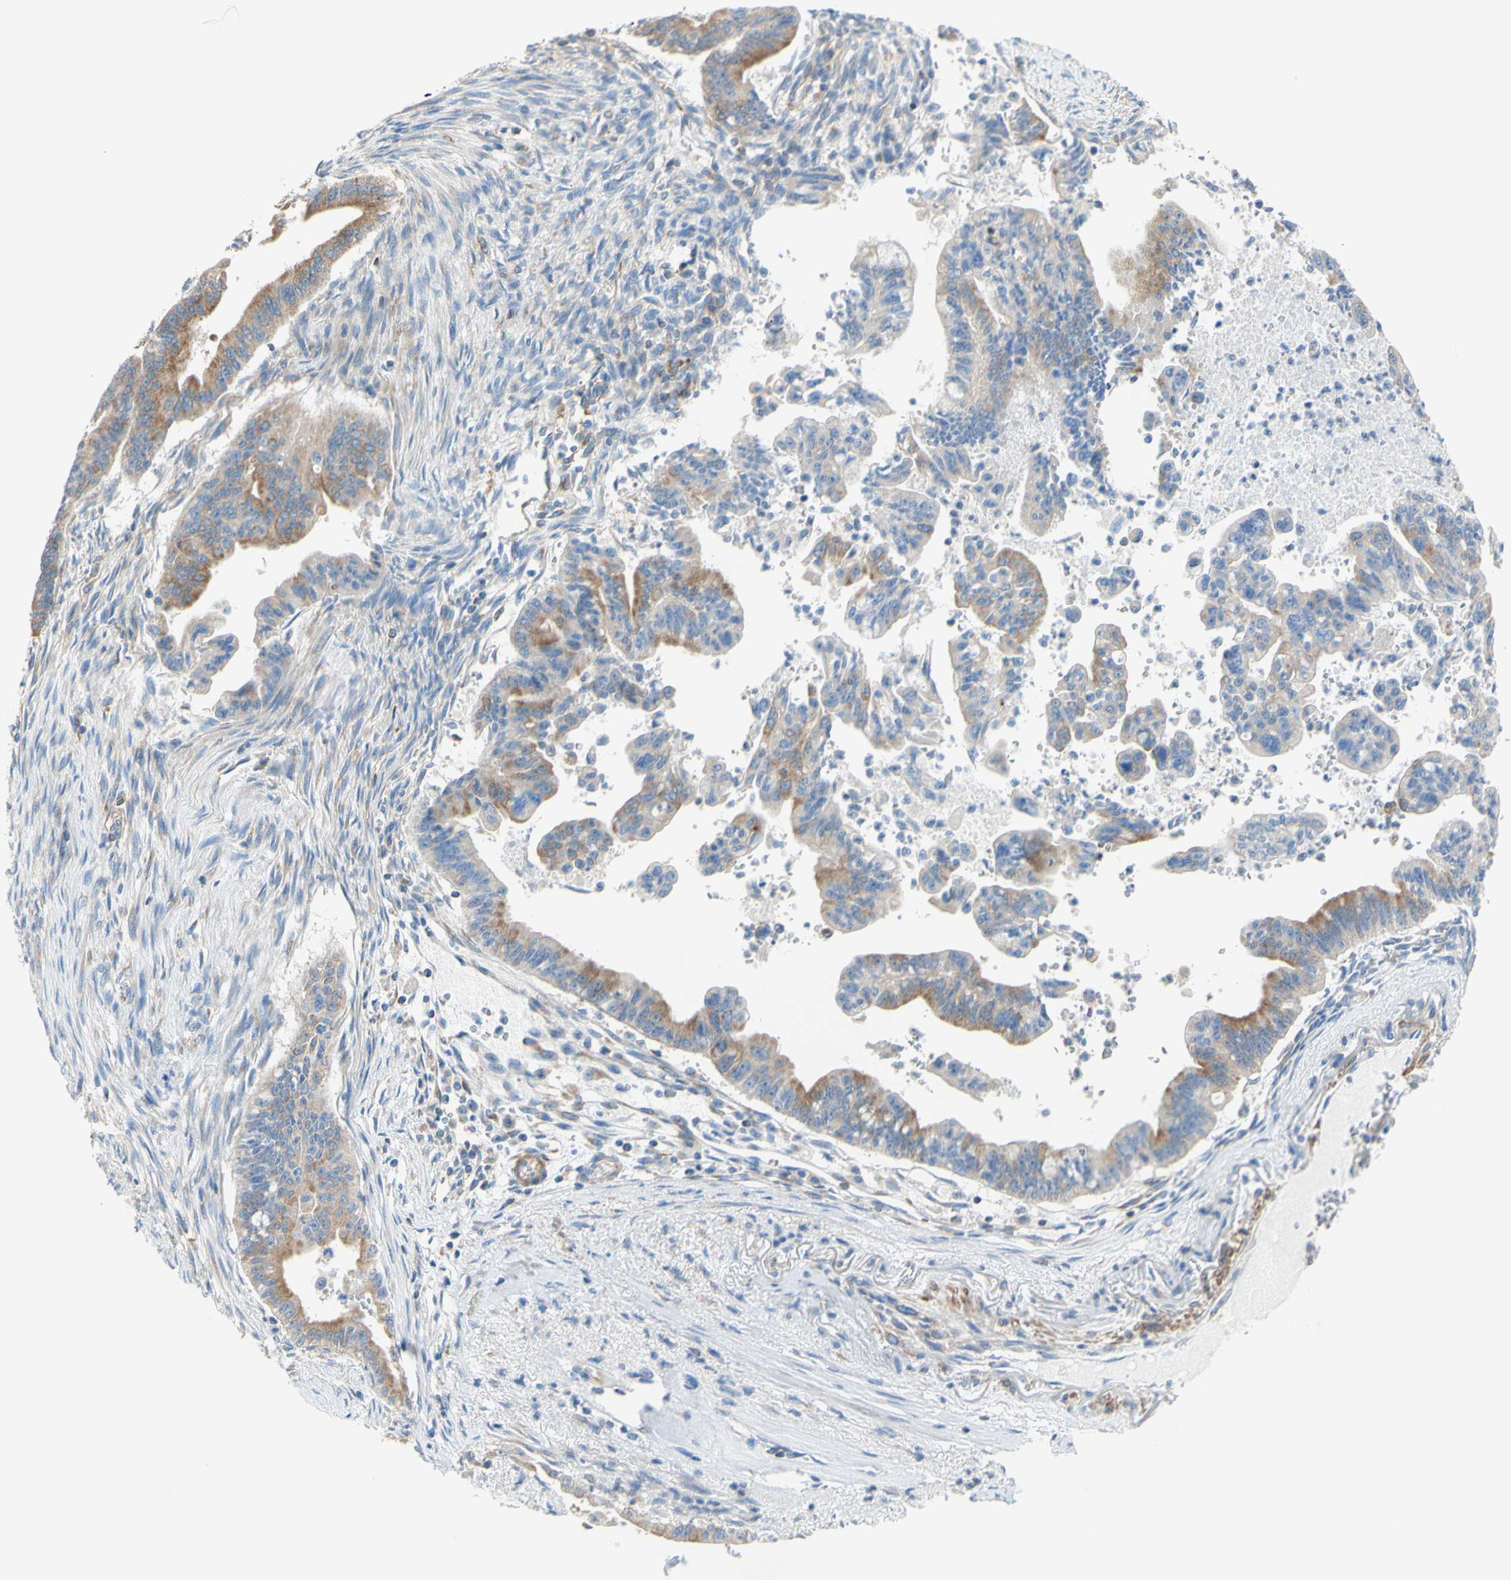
{"staining": {"intensity": "moderate", "quantity": "25%-75%", "location": "cytoplasmic/membranous"}, "tissue": "pancreatic cancer", "cell_type": "Tumor cells", "image_type": "cancer", "snomed": [{"axis": "morphology", "description": "Adenocarcinoma, NOS"}, {"axis": "topography", "description": "Pancreas"}], "caption": "The immunohistochemical stain labels moderate cytoplasmic/membranous staining in tumor cells of pancreatic cancer (adenocarcinoma) tissue.", "gene": "RETREG2", "patient": {"sex": "male", "age": 70}}